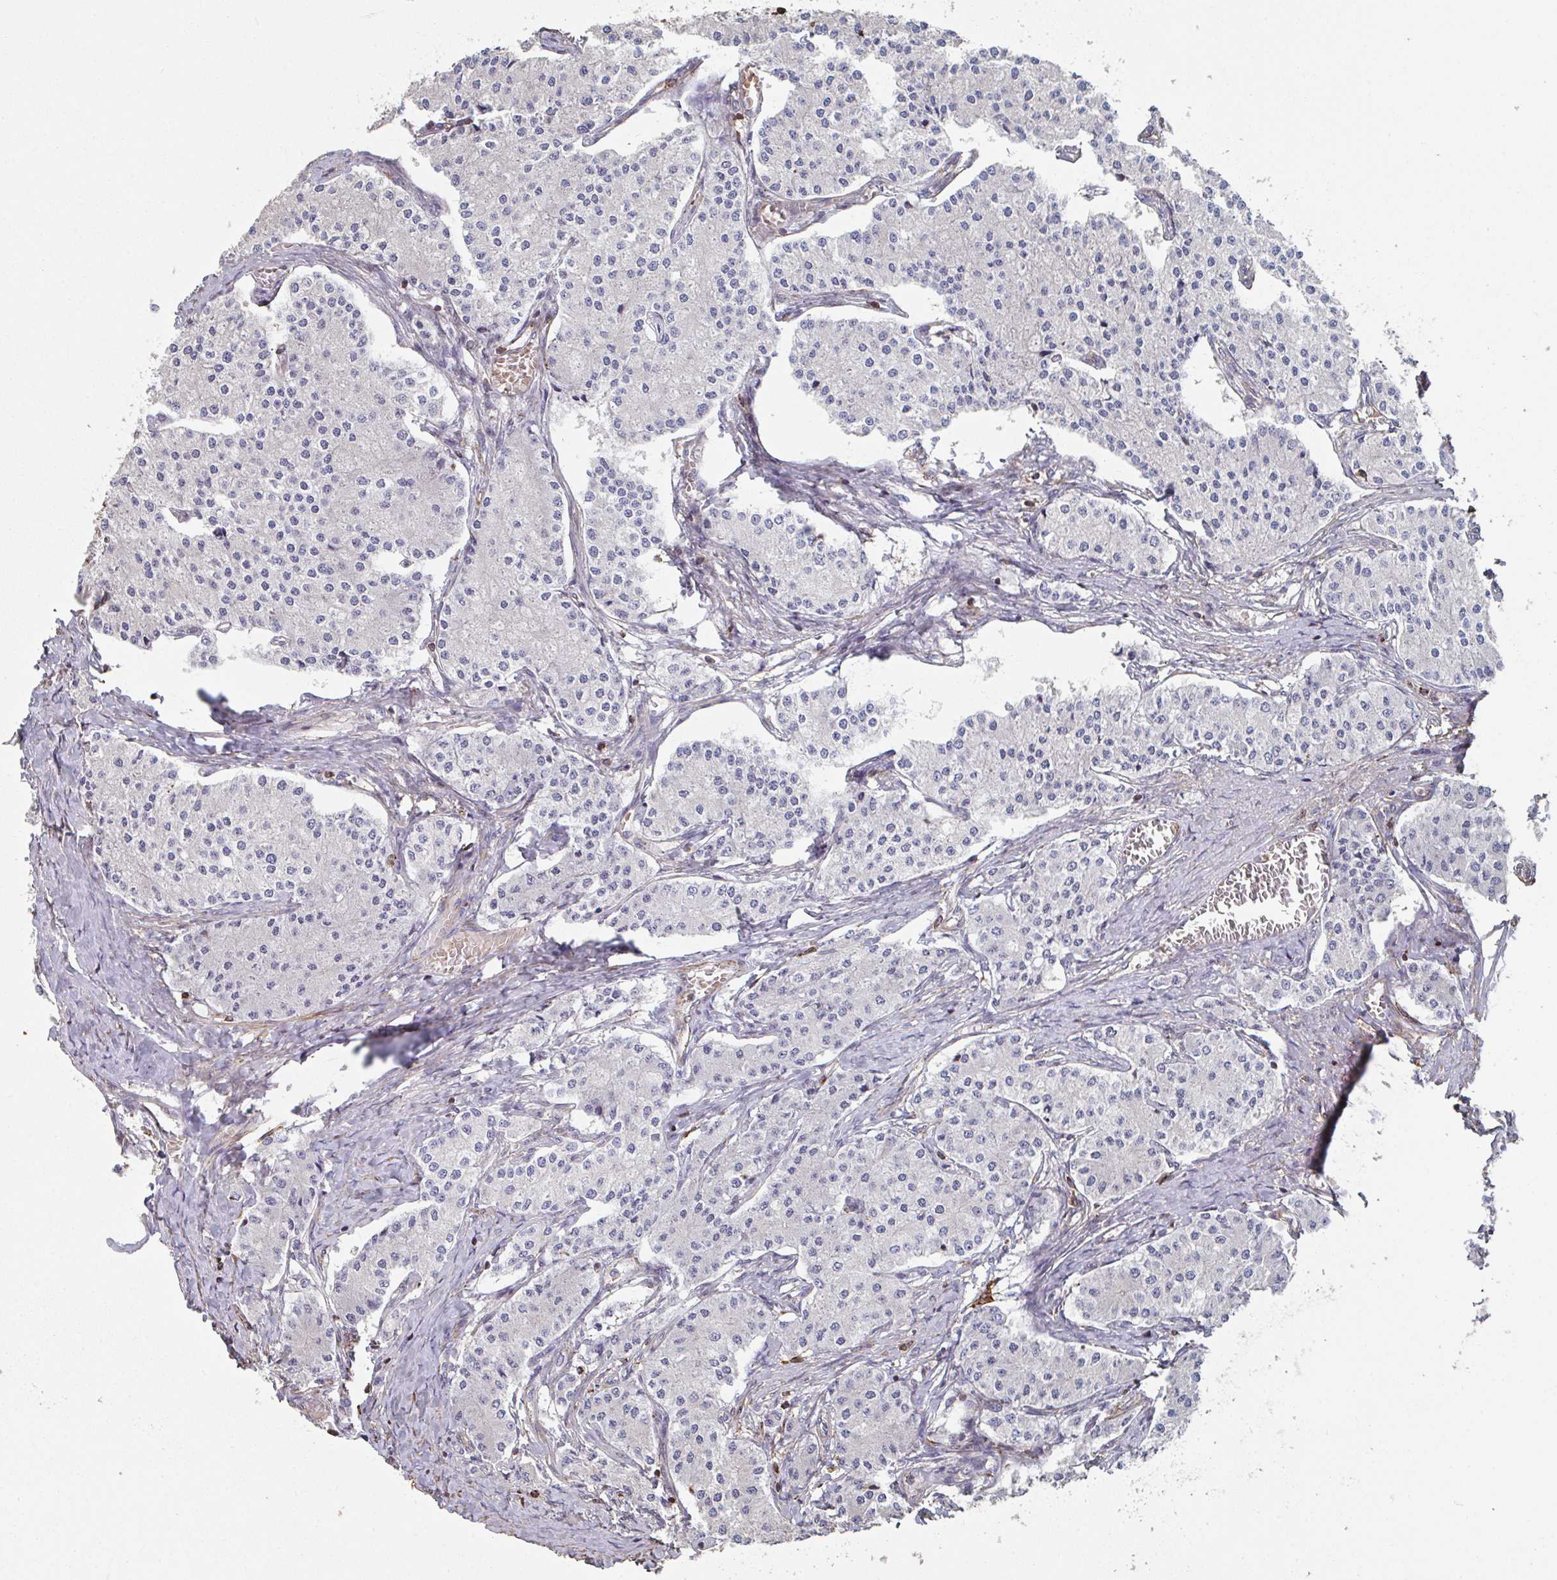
{"staining": {"intensity": "negative", "quantity": "none", "location": "none"}, "tissue": "carcinoid", "cell_type": "Tumor cells", "image_type": "cancer", "snomed": [{"axis": "morphology", "description": "Carcinoid, malignant, NOS"}, {"axis": "topography", "description": "Colon"}], "caption": "Tumor cells are negative for brown protein staining in carcinoid. (Brightfield microscopy of DAB (3,3'-diaminobenzidine) immunohistochemistry at high magnification).", "gene": "FZD2", "patient": {"sex": "female", "age": 52}}